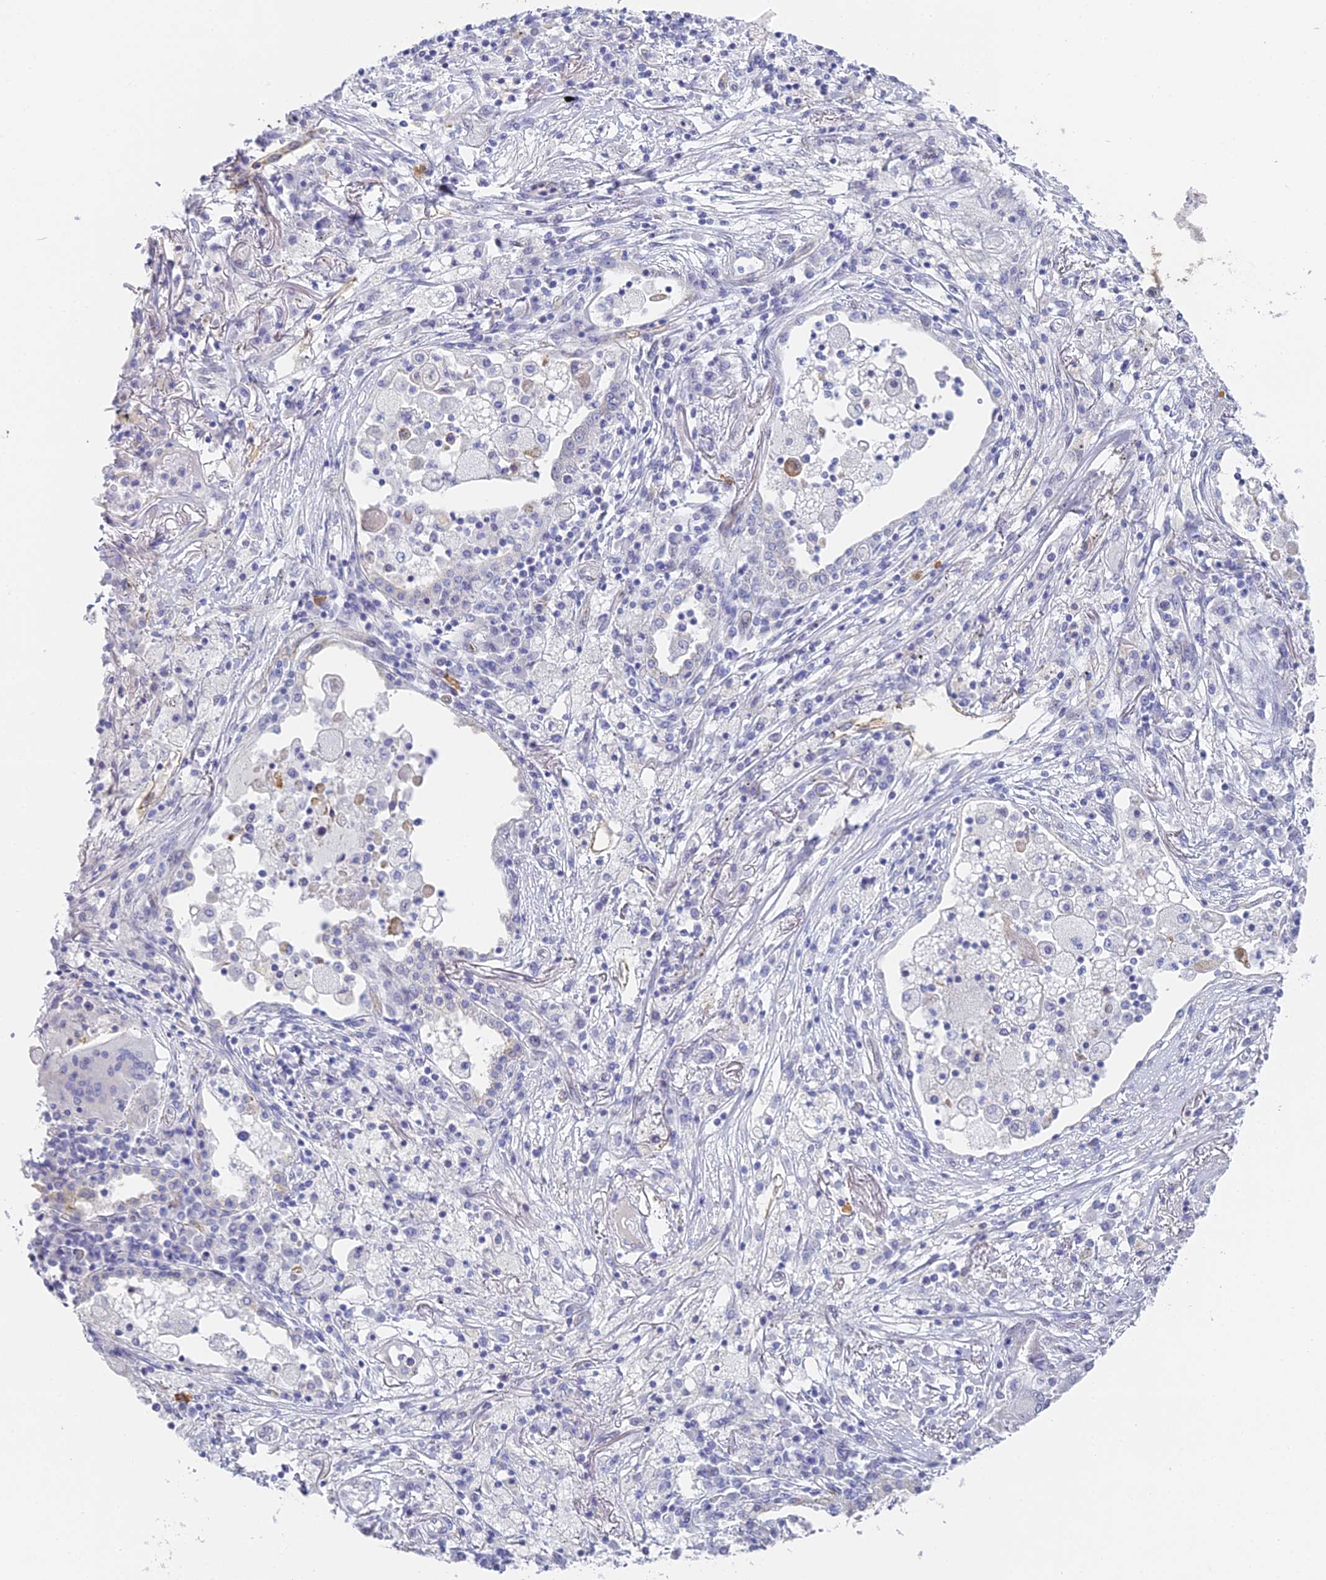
{"staining": {"intensity": "negative", "quantity": "none", "location": "none"}, "tissue": "lung cancer", "cell_type": "Tumor cells", "image_type": "cancer", "snomed": [{"axis": "morphology", "description": "Squamous cell carcinoma, NOS"}, {"axis": "topography", "description": "Lung"}], "caption": "The photomicrograph displays no significant expression in tumor cells of lung squamous cell carcinoma.", "gene": "GJA1", "patient": {"sex": "male", "age": 65}}